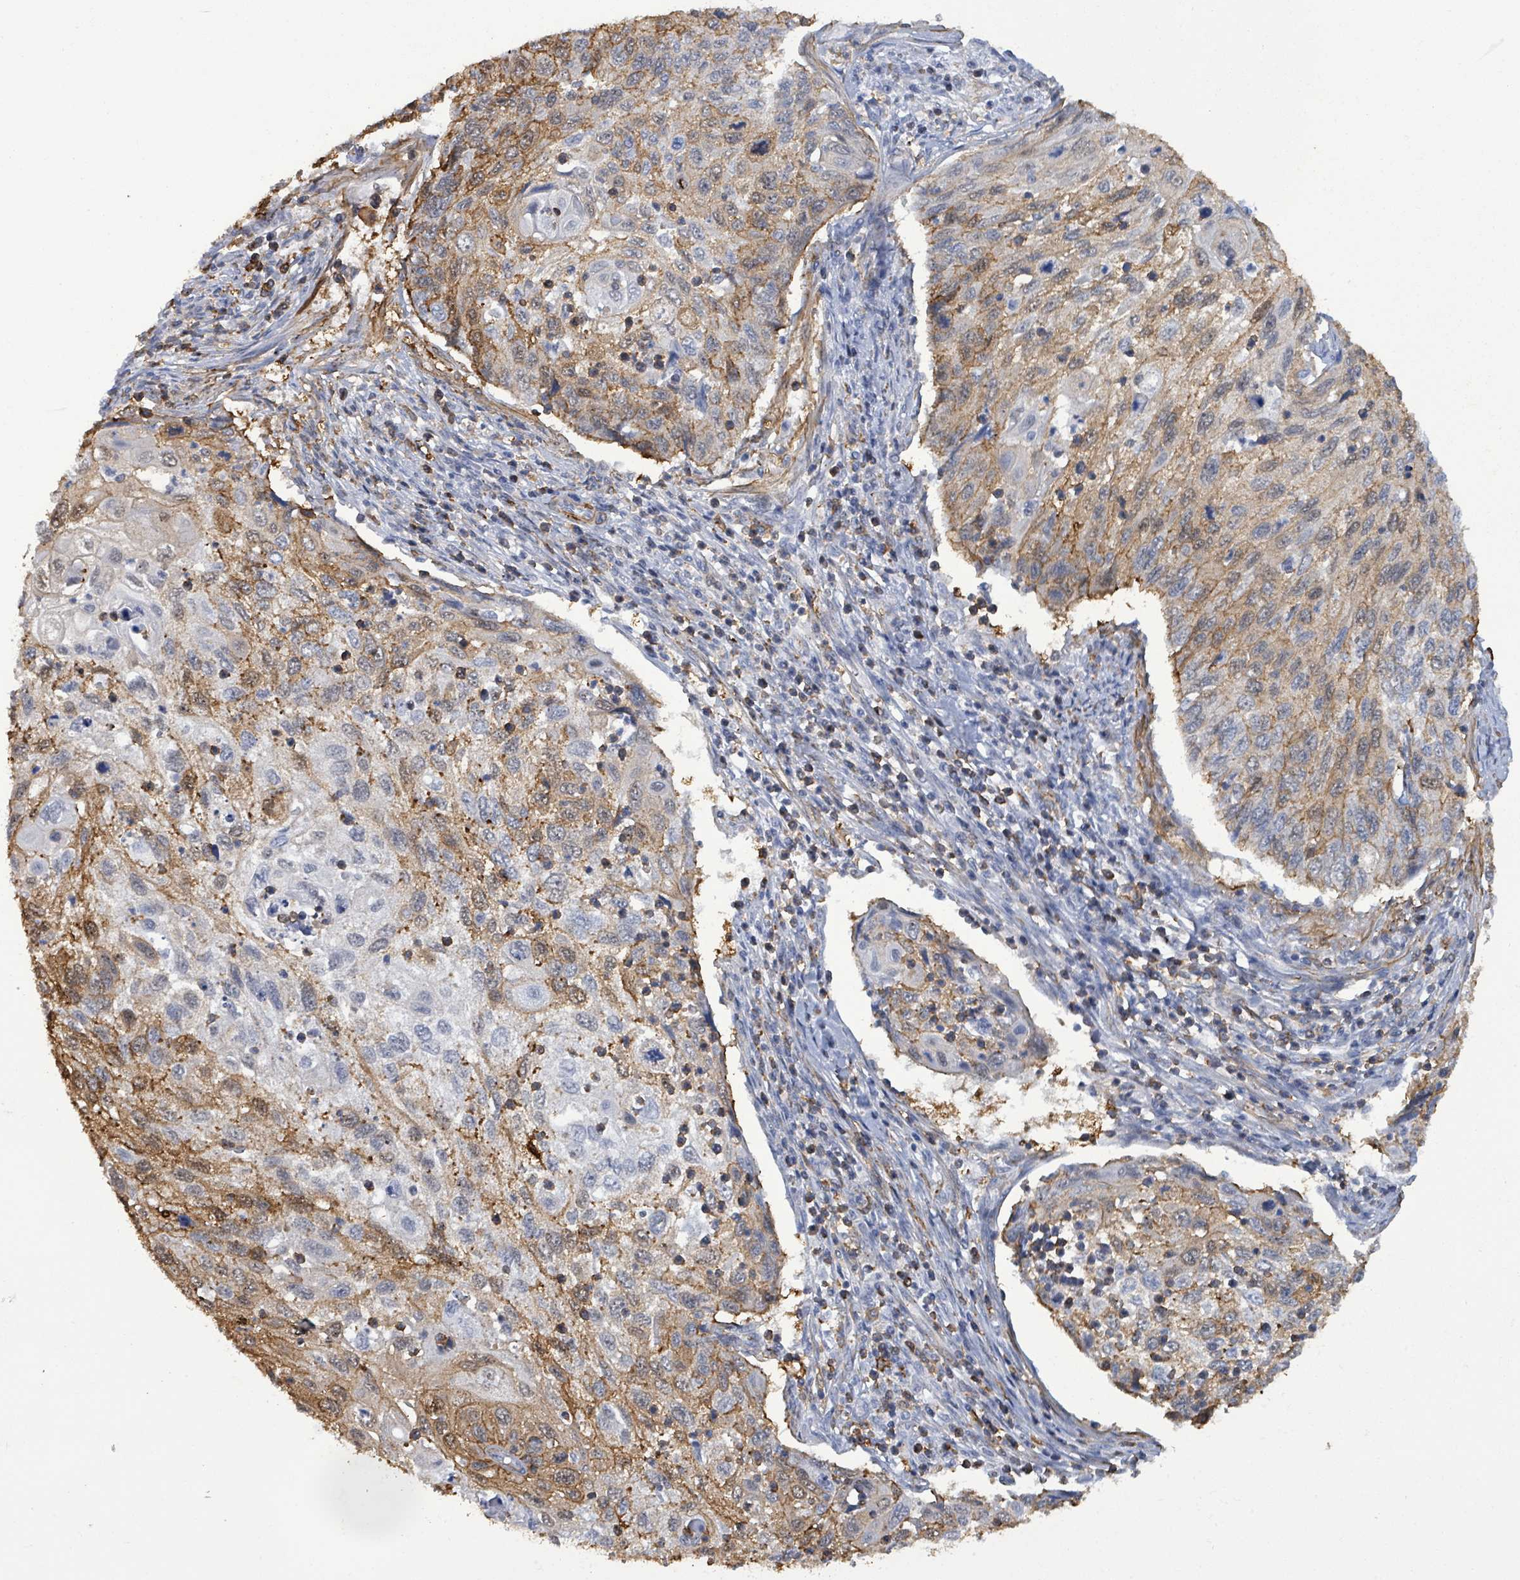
{"staining": {"intensity": "moderate", "quantity": "25%-75%", "location": "cytoplasmic/membranous"}, "tissue": "cervical cancer", "cell_type": "Tumor cells", "image_type": "cancer", "snomed": [{"axis": "morphology", "description": "Squamous cell carcinoma, NOS"}, {"axis": "topography", "description": "Cervix"}], "caption": "Human cervical squamous cell carcinoma stained for a protein (brown) demonstrates moderate cytoplasmic/membranous positive positivity in about 25%-75% of tumor cells.", "gene": "PRKRIP1", "patient": {"sex": "female", "age": 70}}